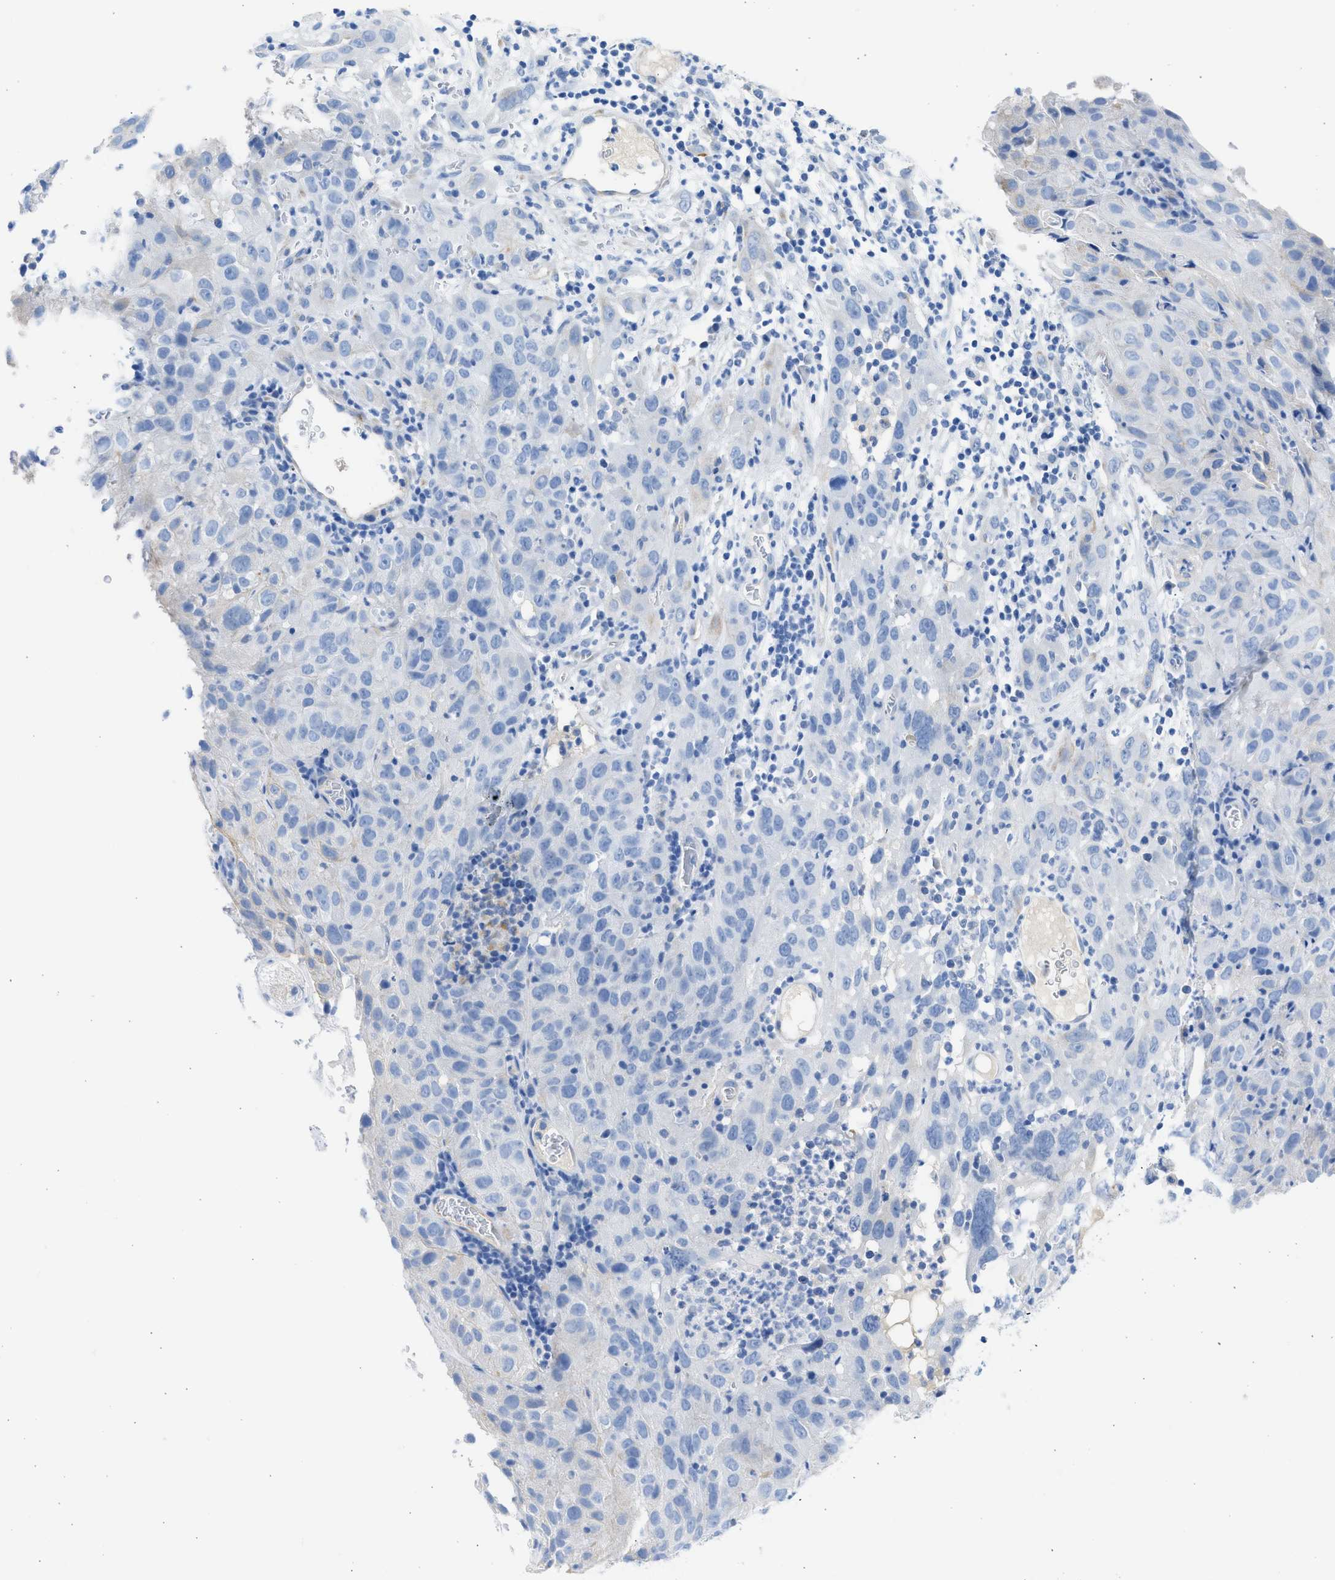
{"staining": {"intensity": "negative", "quantity": "none", "location": "none"}, "tissue": "cervical cancer", "cell_type": "Tumor cells", "image_type": "cancer", "snomed": [{"axis": "morphology", "description": "Squamous cell carcinoma, NOS"}, {"axis": "topography", "description": "Cervix"}], "caption": "This is a histopathology image of immunohistochemistry (IHC) staining of squamous cell carcinoma (cervical), which shows no expression in tumor cells.", "gene": "SPATA3", "patient": {"sex": "female", "age": 32}}